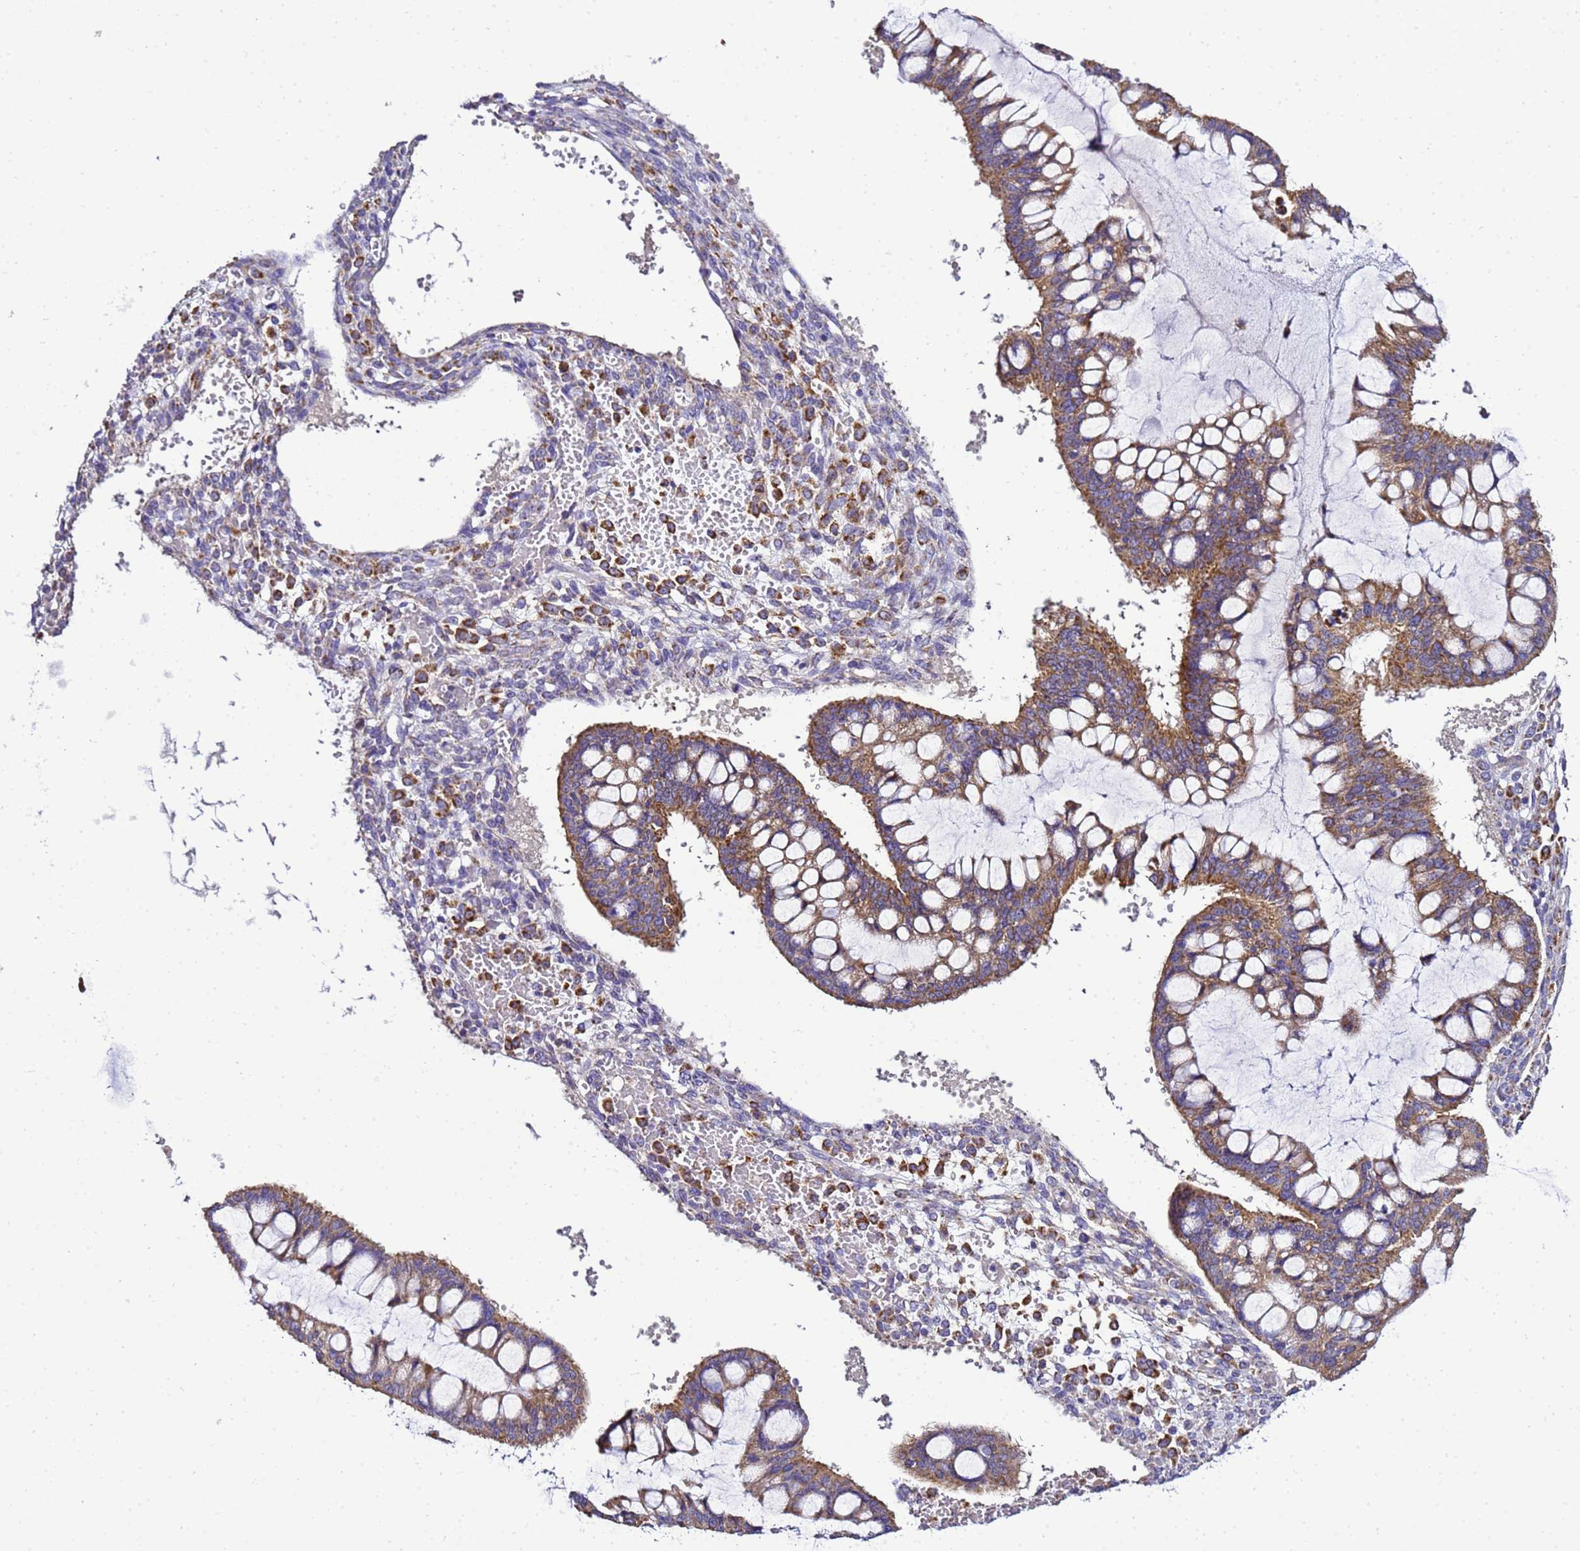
{"staining": {"intensity": "strong", "quantity": ">75%", "location": "cytoplasmic/membranous"}, "tissue": "ovarian cancer", "cell_type": "Tumor cells", "image_type": "cancer", "snomed": [{"axis": "morphology", "description": "Cystadenocarcinoma, mucinous, NOS"}, {"axis": "topography", "description": "Ovary"}], "caption": "DAB (3,3'-diaminobenzidine) immunohistochemical staining of ovarian cancer (mucinous cystadenocarcinoma) demonstrates strong cytoplasmic/membranous protein staining in approximately >75% of tumor cells.", "gene": "HIGD2A", "patient": {"sex": "female", "age": 73}}